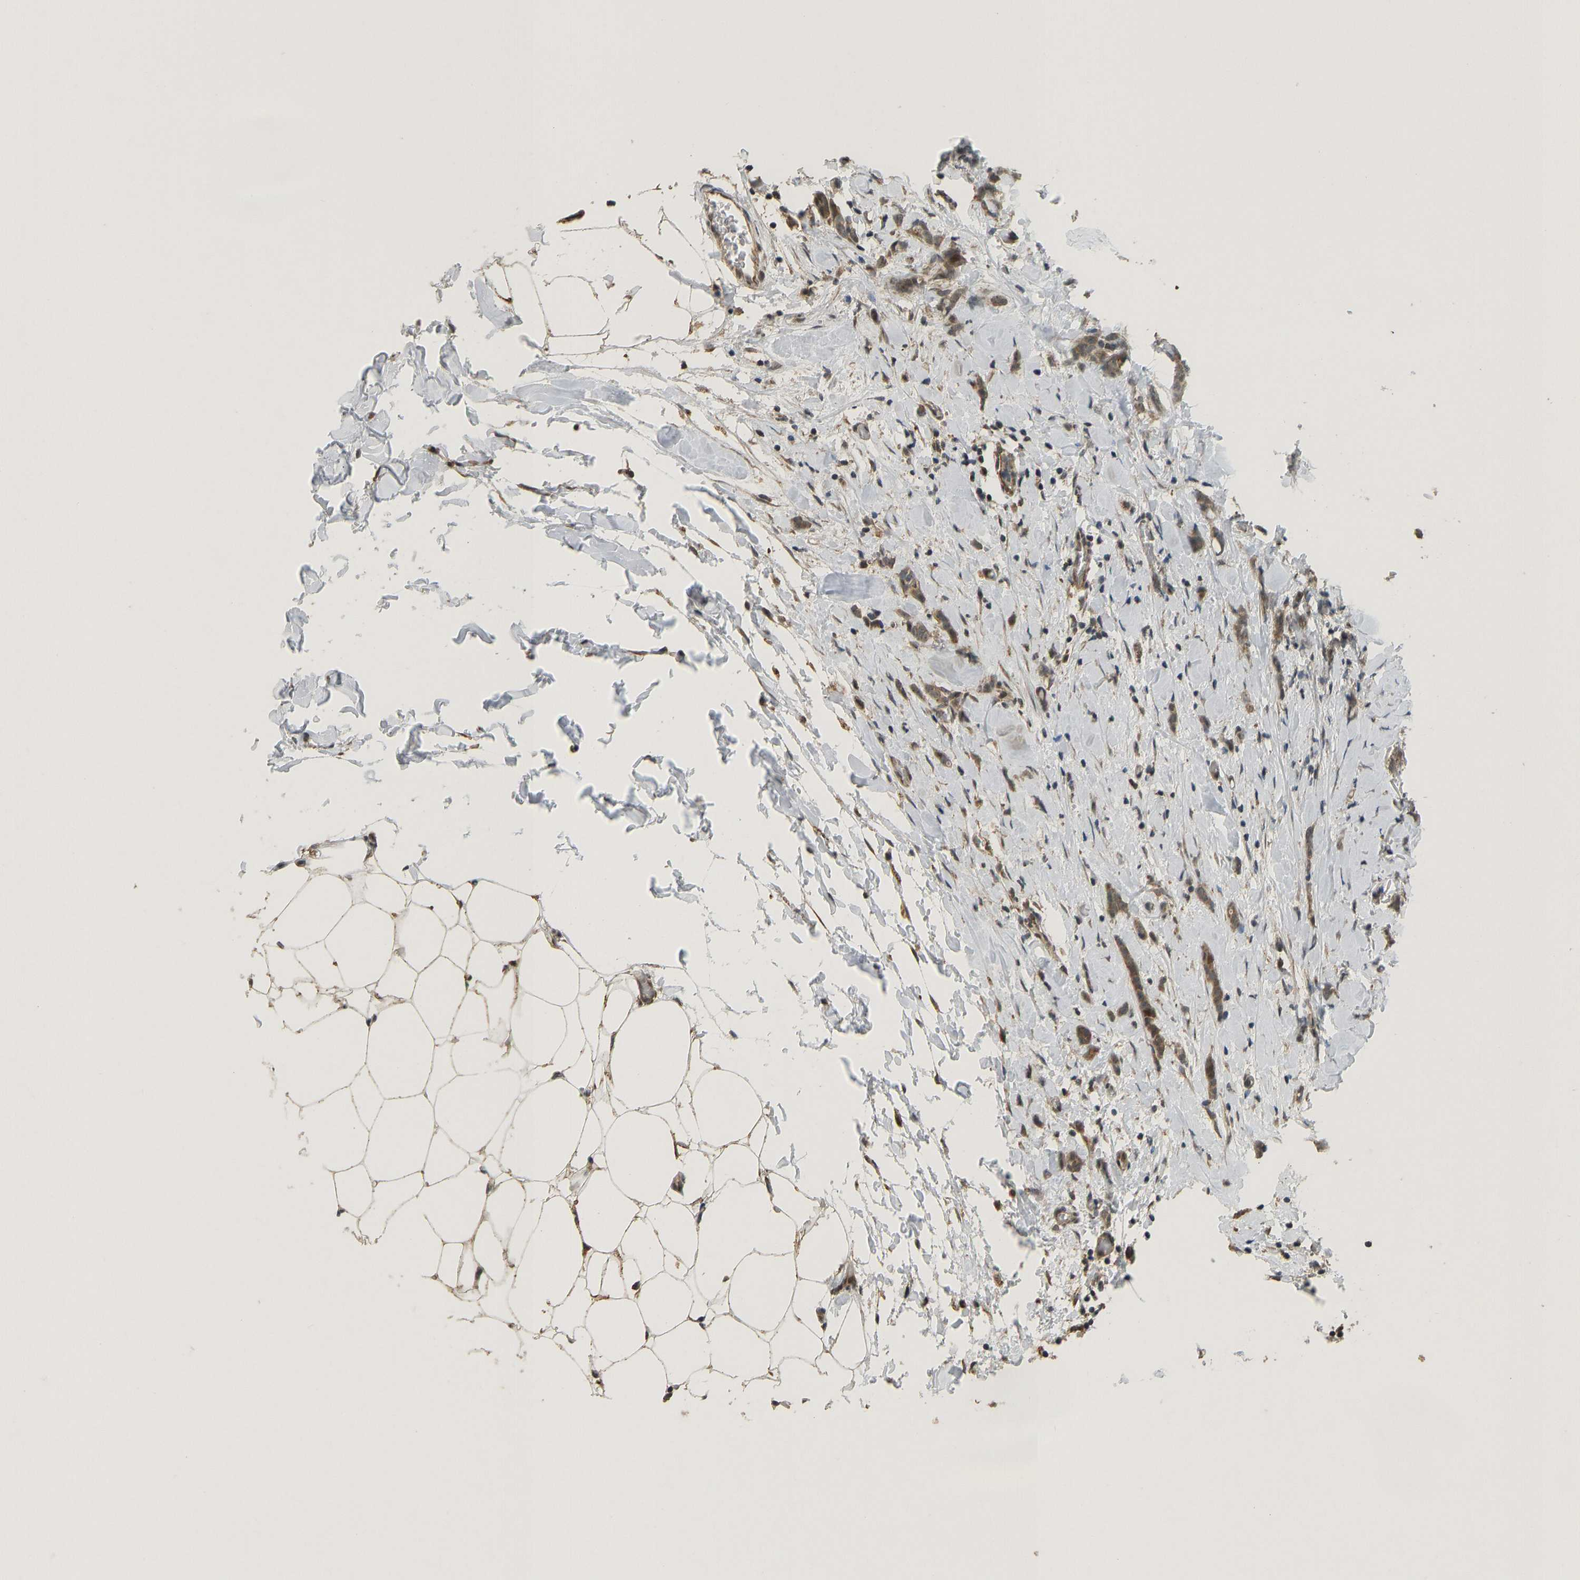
{"staining": {"intensity": "moderate", "quantity": ">75%", "location": "cytoplasmic/membranous"}, "tissue": "breast cancer", "cell_type": "Tumor cells", "image_type": "cancer", "snomed": [{"axis": "morphology", "description": "Lobular carcinoma, in situ"}, {"axis": "morphology", "description": "Lobular carcinoma"}, {"axis": "topography", "description": "Breast"}], "caption": "Immunohistochemistry of breast cancer displays medium levels of moderate cytoplasmic/membranous staining in approximately >75% of tumor cells. (brown staining indicates protein expression, while blue staining denotes nuclei).", "gene": "ACADS", "patient": {"sex": "female", "age": 41}}